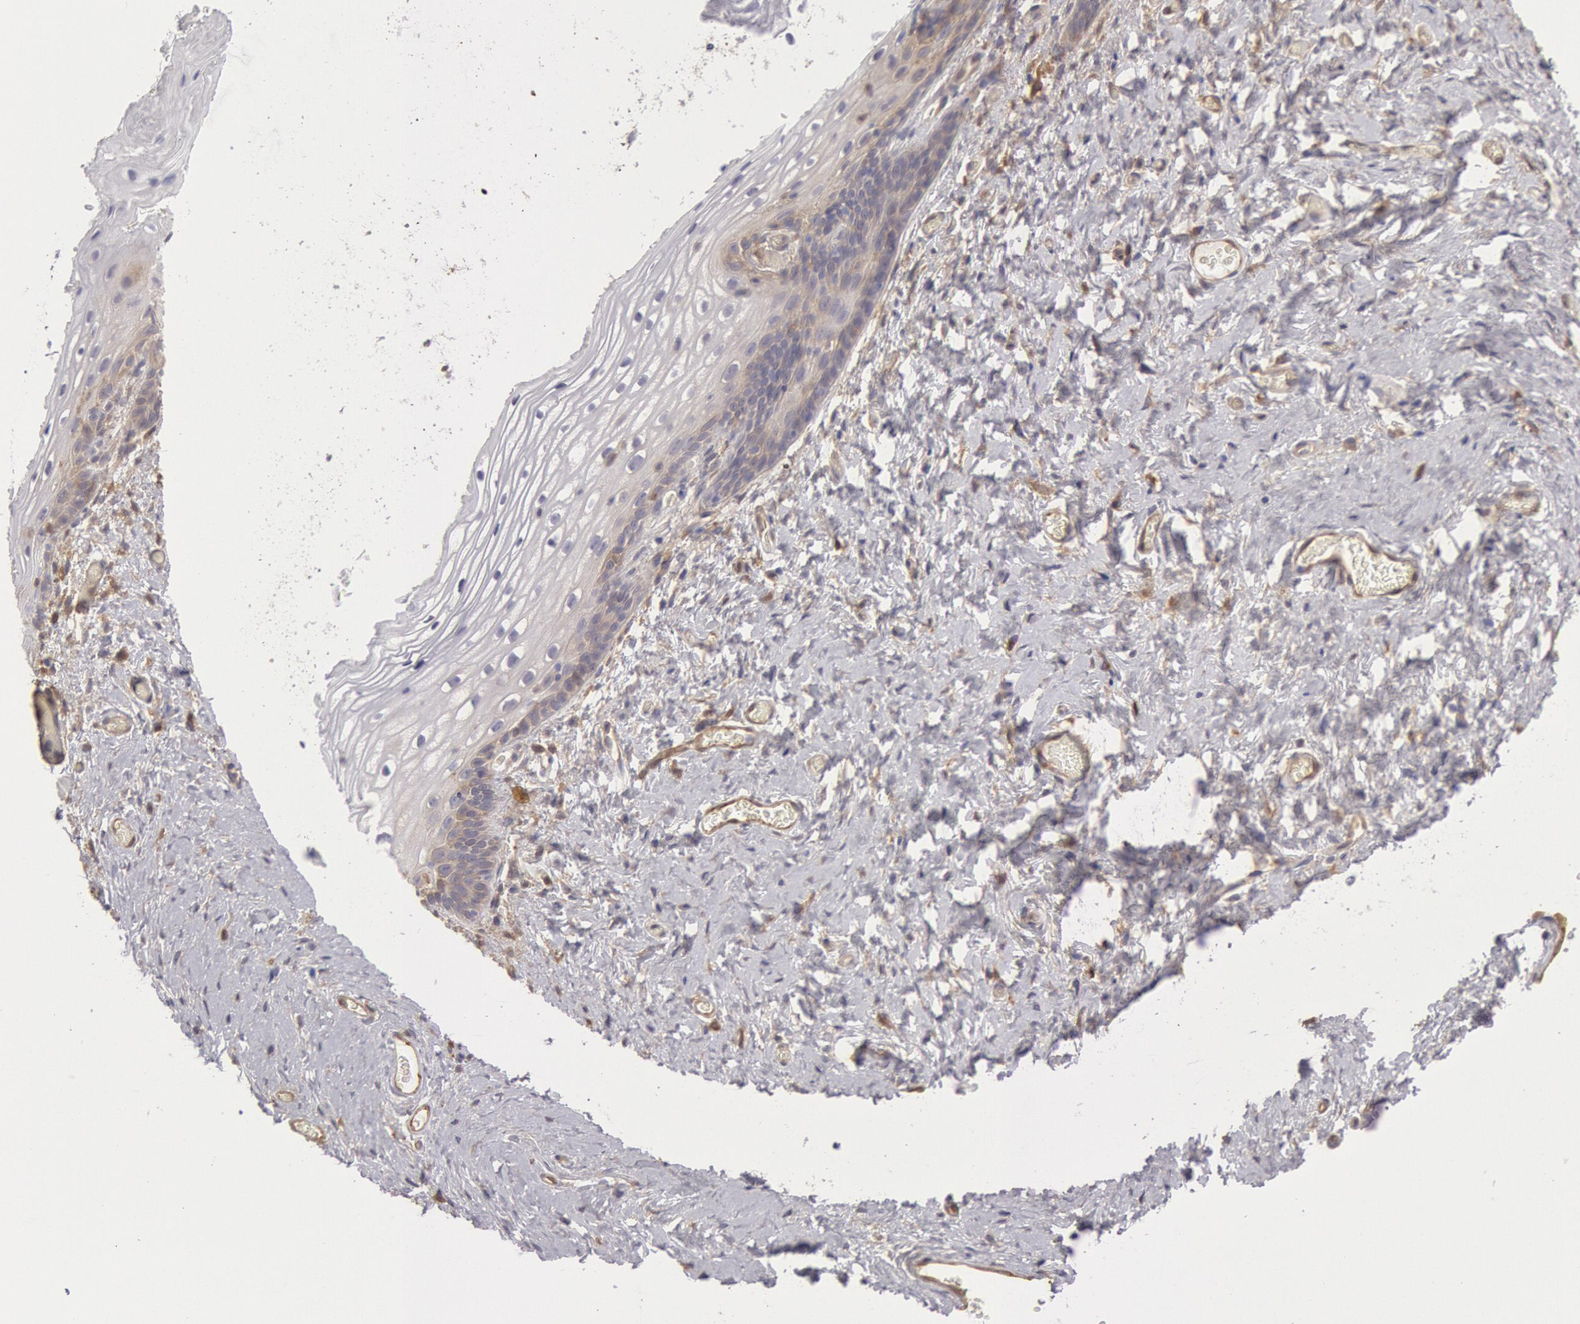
{"staining": {"intensity": "weak", "quantity": "<25%", "location": "cytoplasmic/membranous"}, "tissue": "vagina", "cell_type": "Squamous epithelial cells", "image_type": "normal", "snomed": [{"axis": "morphology", "description": "Normal tissue, NOS"}, {"axis": "topography", "description": "Vagina"}], "caption": "This is a micrograph of immunohistochemistry (IHC) staining of benign vagina, which shows no expression in squamous epithelial cells. The staining was performed using DAB to visualize the protein expression in brown, while the nuclei were stained in blue with hematoxylin (Magnification: 20x).", "gene": "CCDC50", "patient": {"sex": "female", "age": 61}}